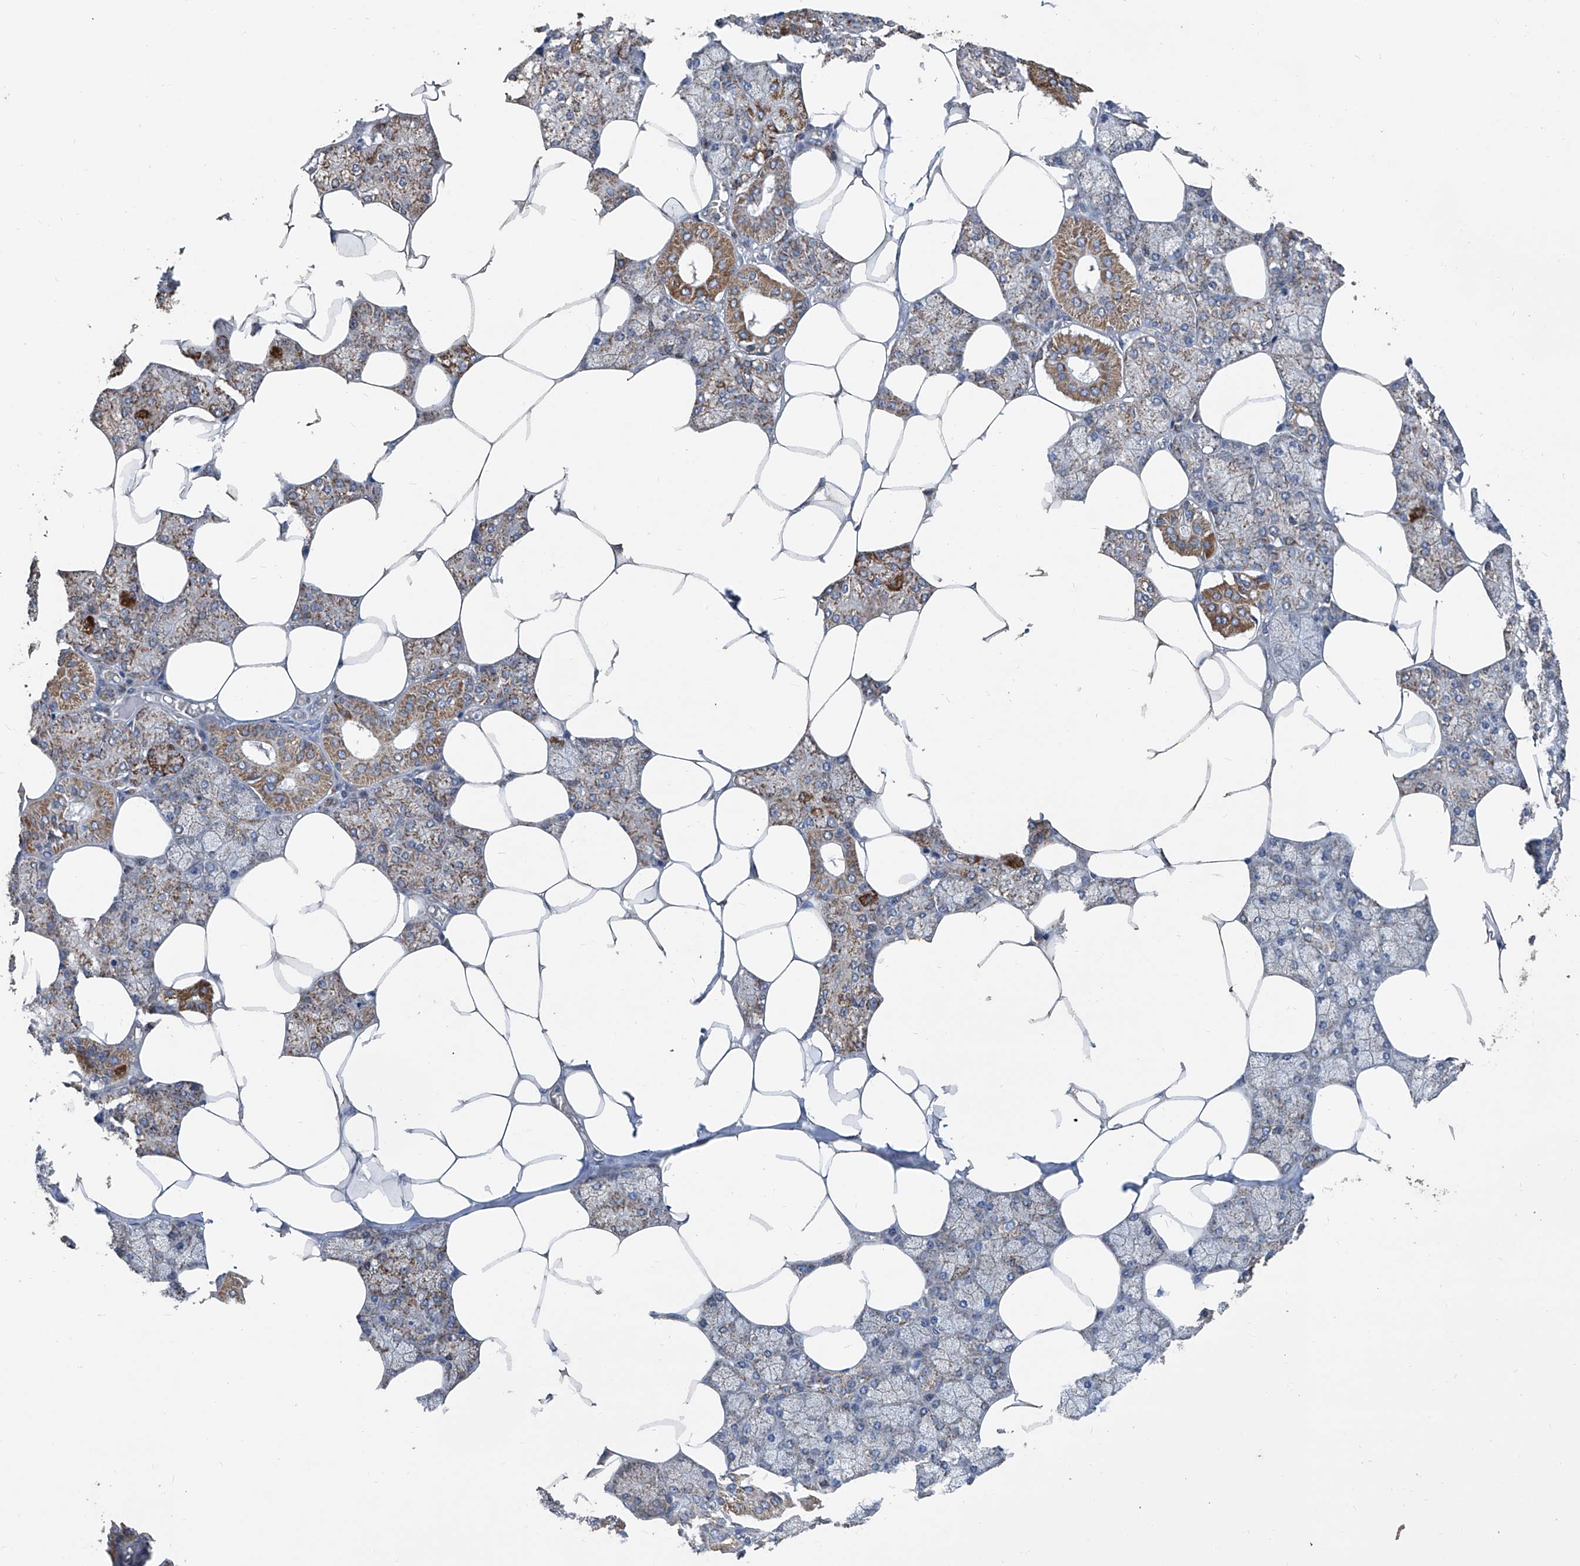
{"staining": {"intensity": "moderate", "quantity": "25%-75%", "location": "cytoplasmic/membranous"}, "tissue": "salivary gland", "cell_type": "Glandular cells", "image_type": "normal", "snomed": [{"axis": "morphology", "description": "Normal tissue, NOS"}, {"axis": "topography", "description": "Salivary gland"}], "caption": "The image exhibits staining of unremarkable salivary gland, revealing moderate cytoplasmic/membranous protein positivity (brown color) within glandular cells.", "gene": "BCKDHB", "patient": {"sex": "male", "age": 62}}